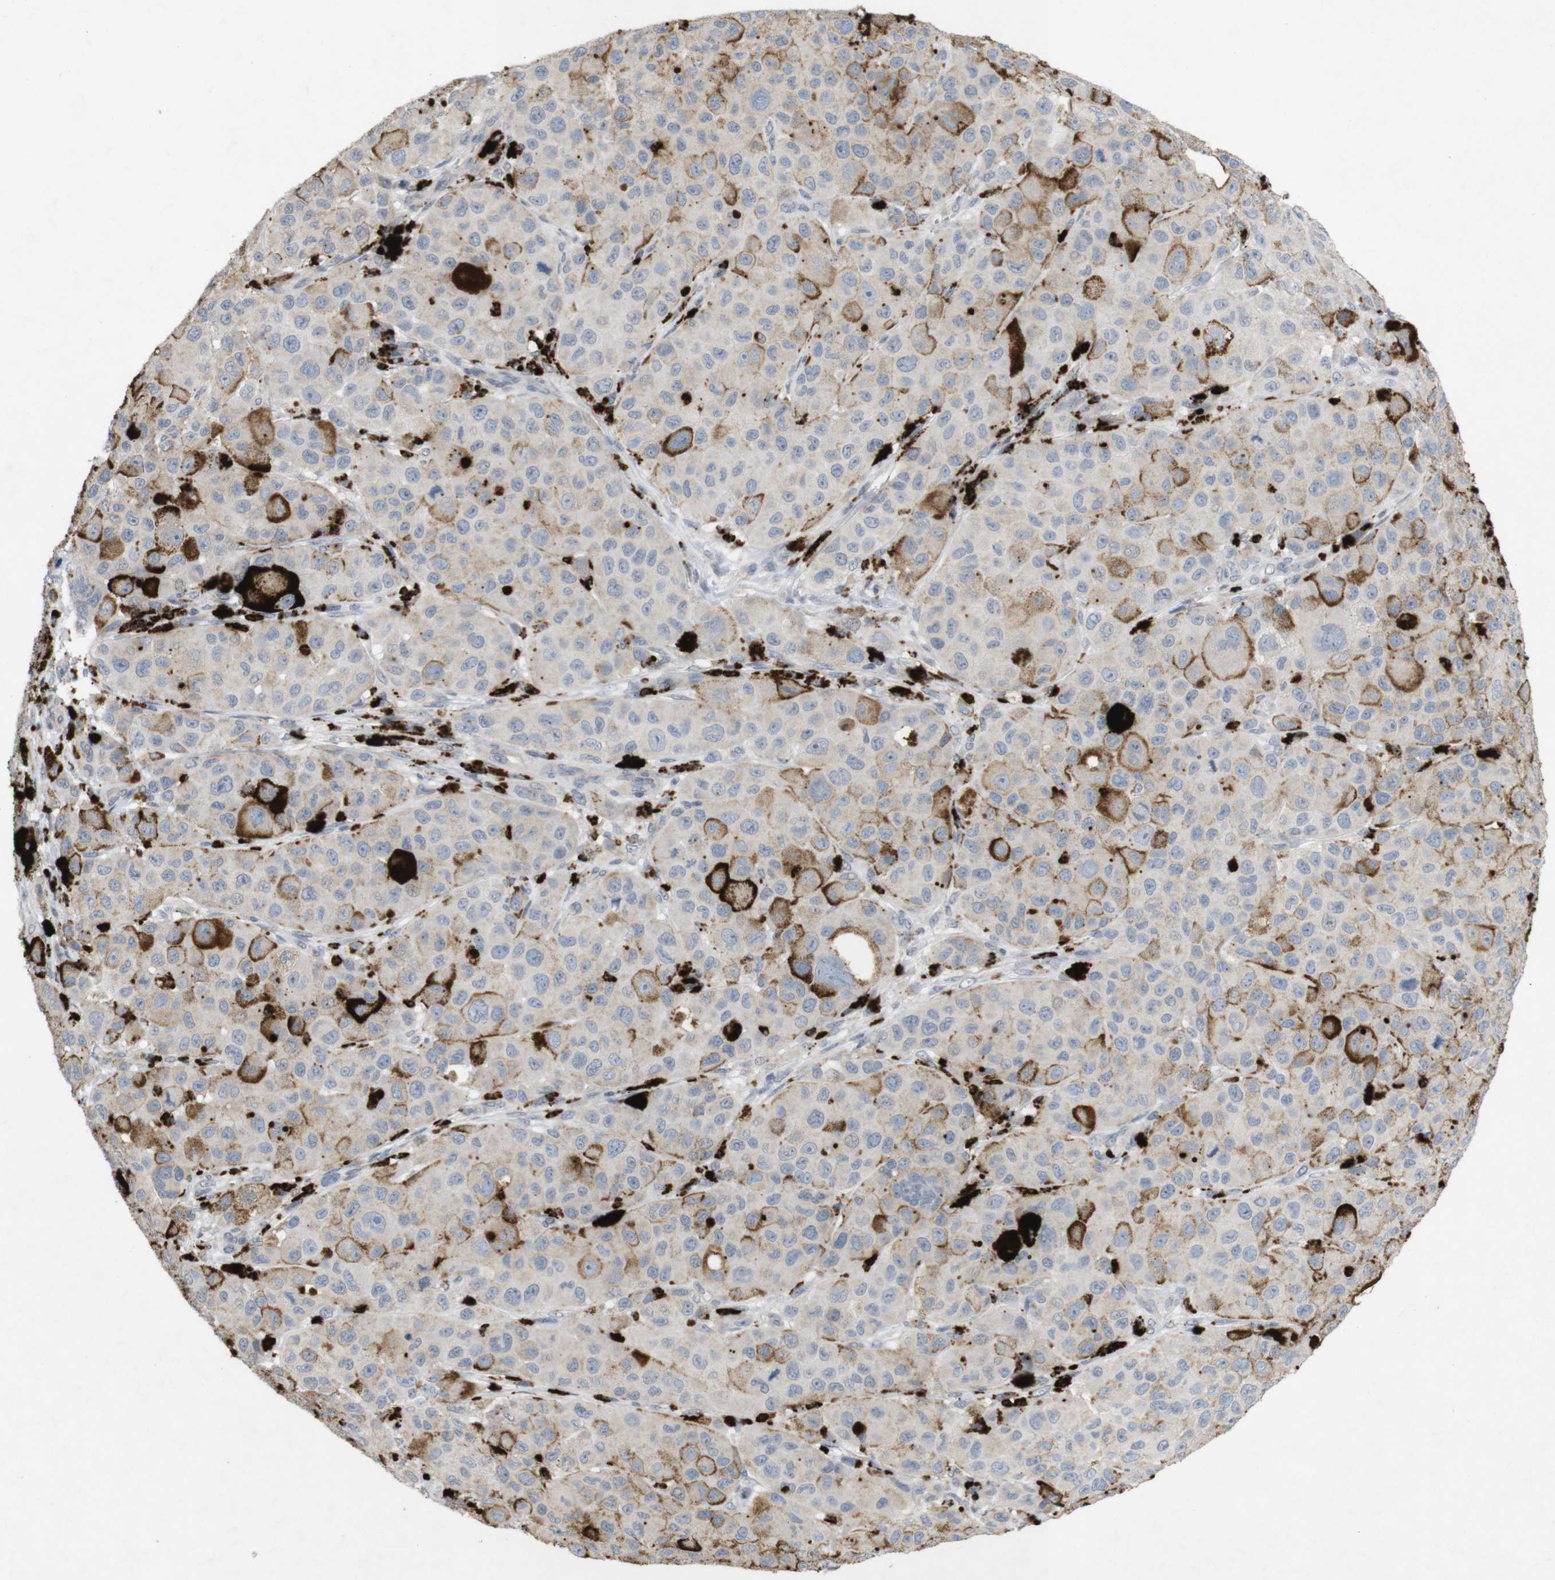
{"staining": {"intensity": "moderate", "quantity": "<25%", "location": "cytoplasmic/membranous"}, "tissue": "melanoma", "cell_type": "Tumor cells", "image_type": "cancer", "snomed": [{"axis": "morphology", "description": "Malignant melanoma, NOS"}, {"axis": "topography", "description": "Skin"}], "caption": "Protein expression analysis of melanoma shows moderate cytoplasmic/membranous staining in approximately <25% of tumor cells. Ihc stains the protein in brown and the nuclei are stained blue.", "gene": "TSPAN14", "patient": {"sex": "male", "age": 96}}